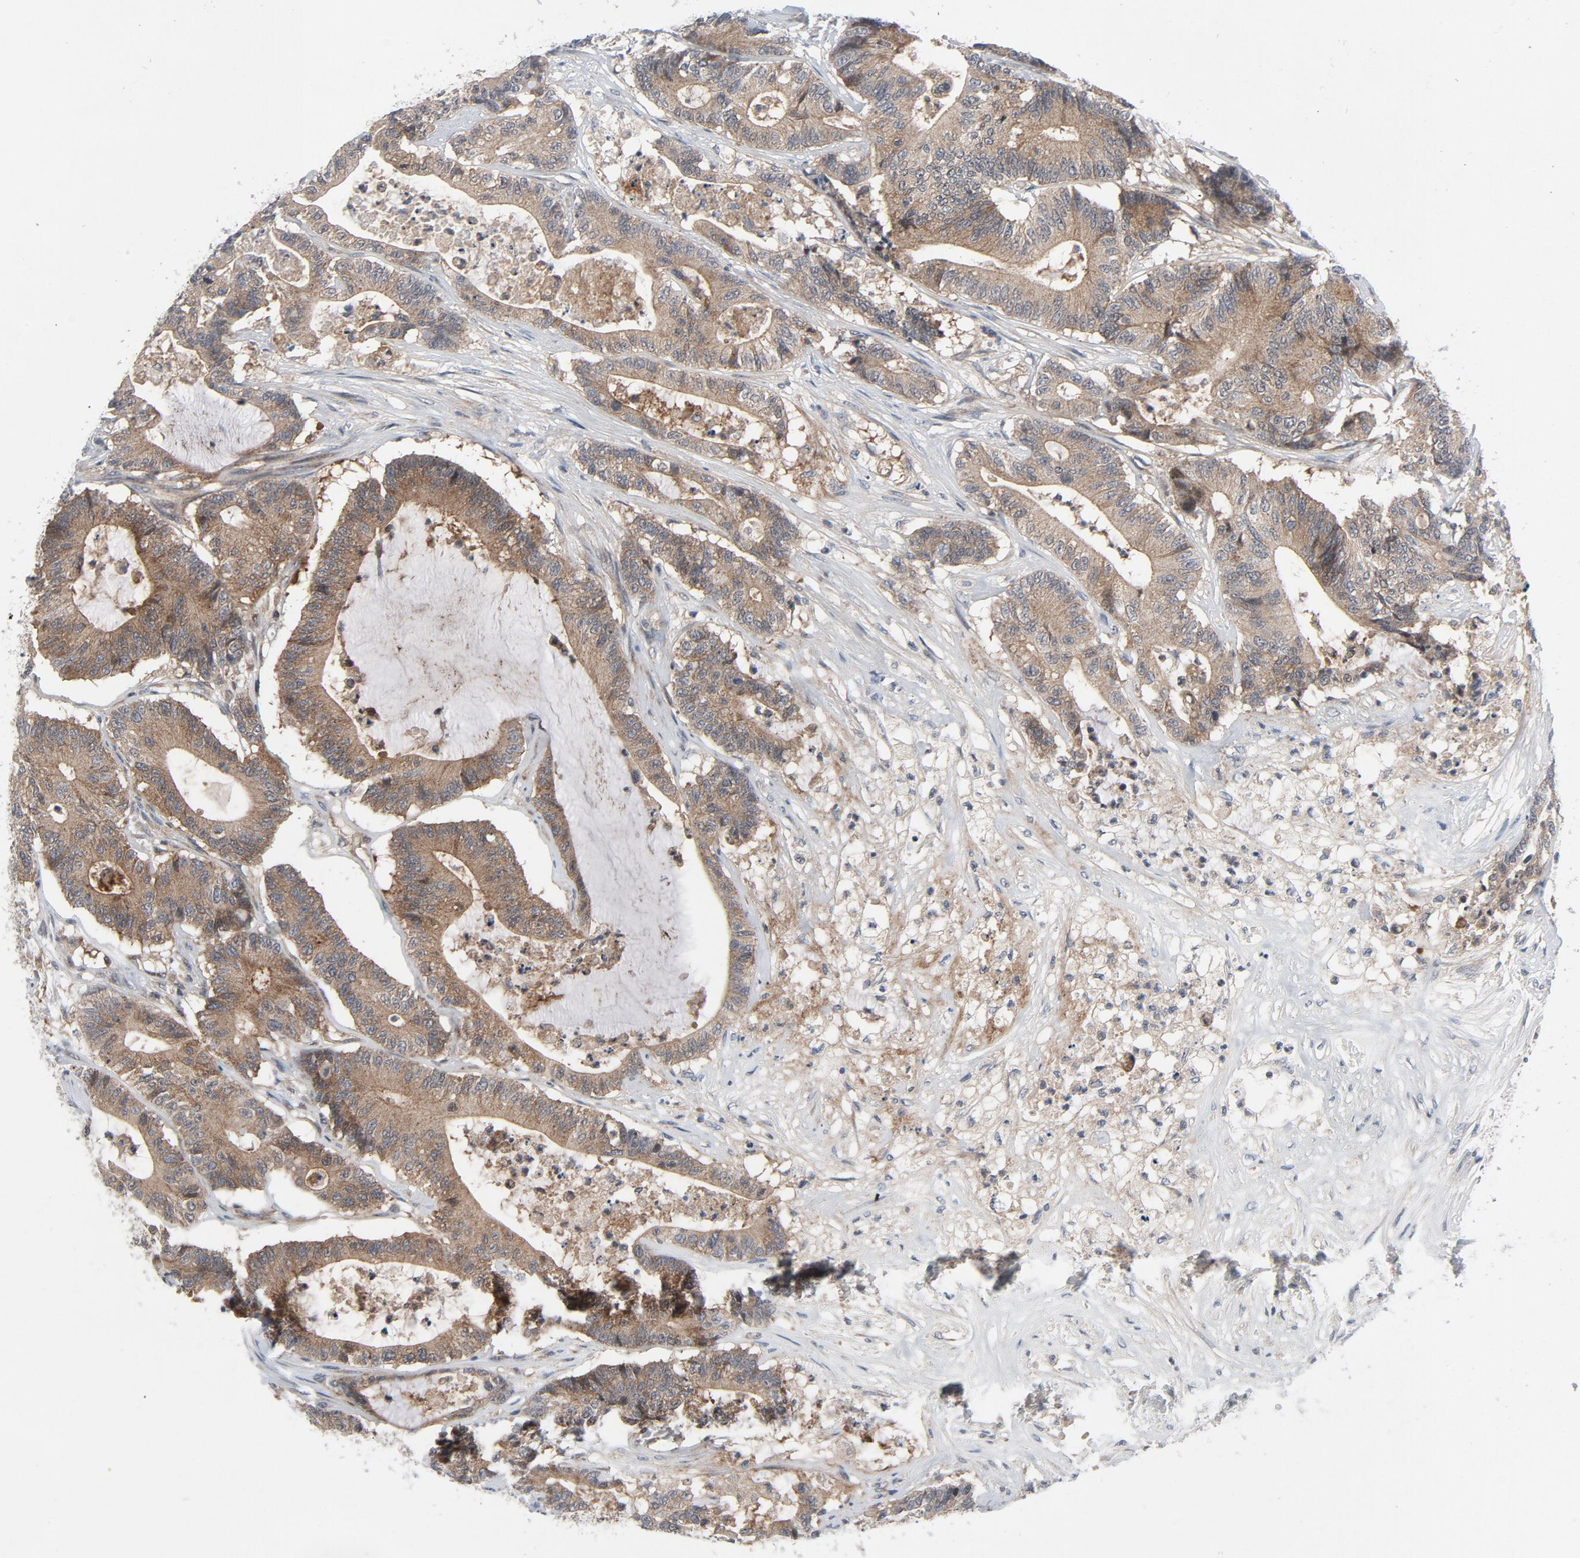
{"staining": {"intensity": "moderate", "quantity": ">75%", "location": "cytoplasmic/membranous"}, "tissue": "colorectal cancer", "cell_type": "Tumor cells", "image_type": "cancer", "snomed": [{"axis": "morphology", "description": "Adenocarcinoma, NOS"}, {"axis": "topography", "description": "Colon"}], "caption": "Approximately >75% of tumor cells in colorectal cancer exhibit moderate cytoplasmic/membranous protein positivity as visualized by brown immunohistochemical staining.", "gene": "TSG101", "patient": {"sex": "female", "age": 84}}